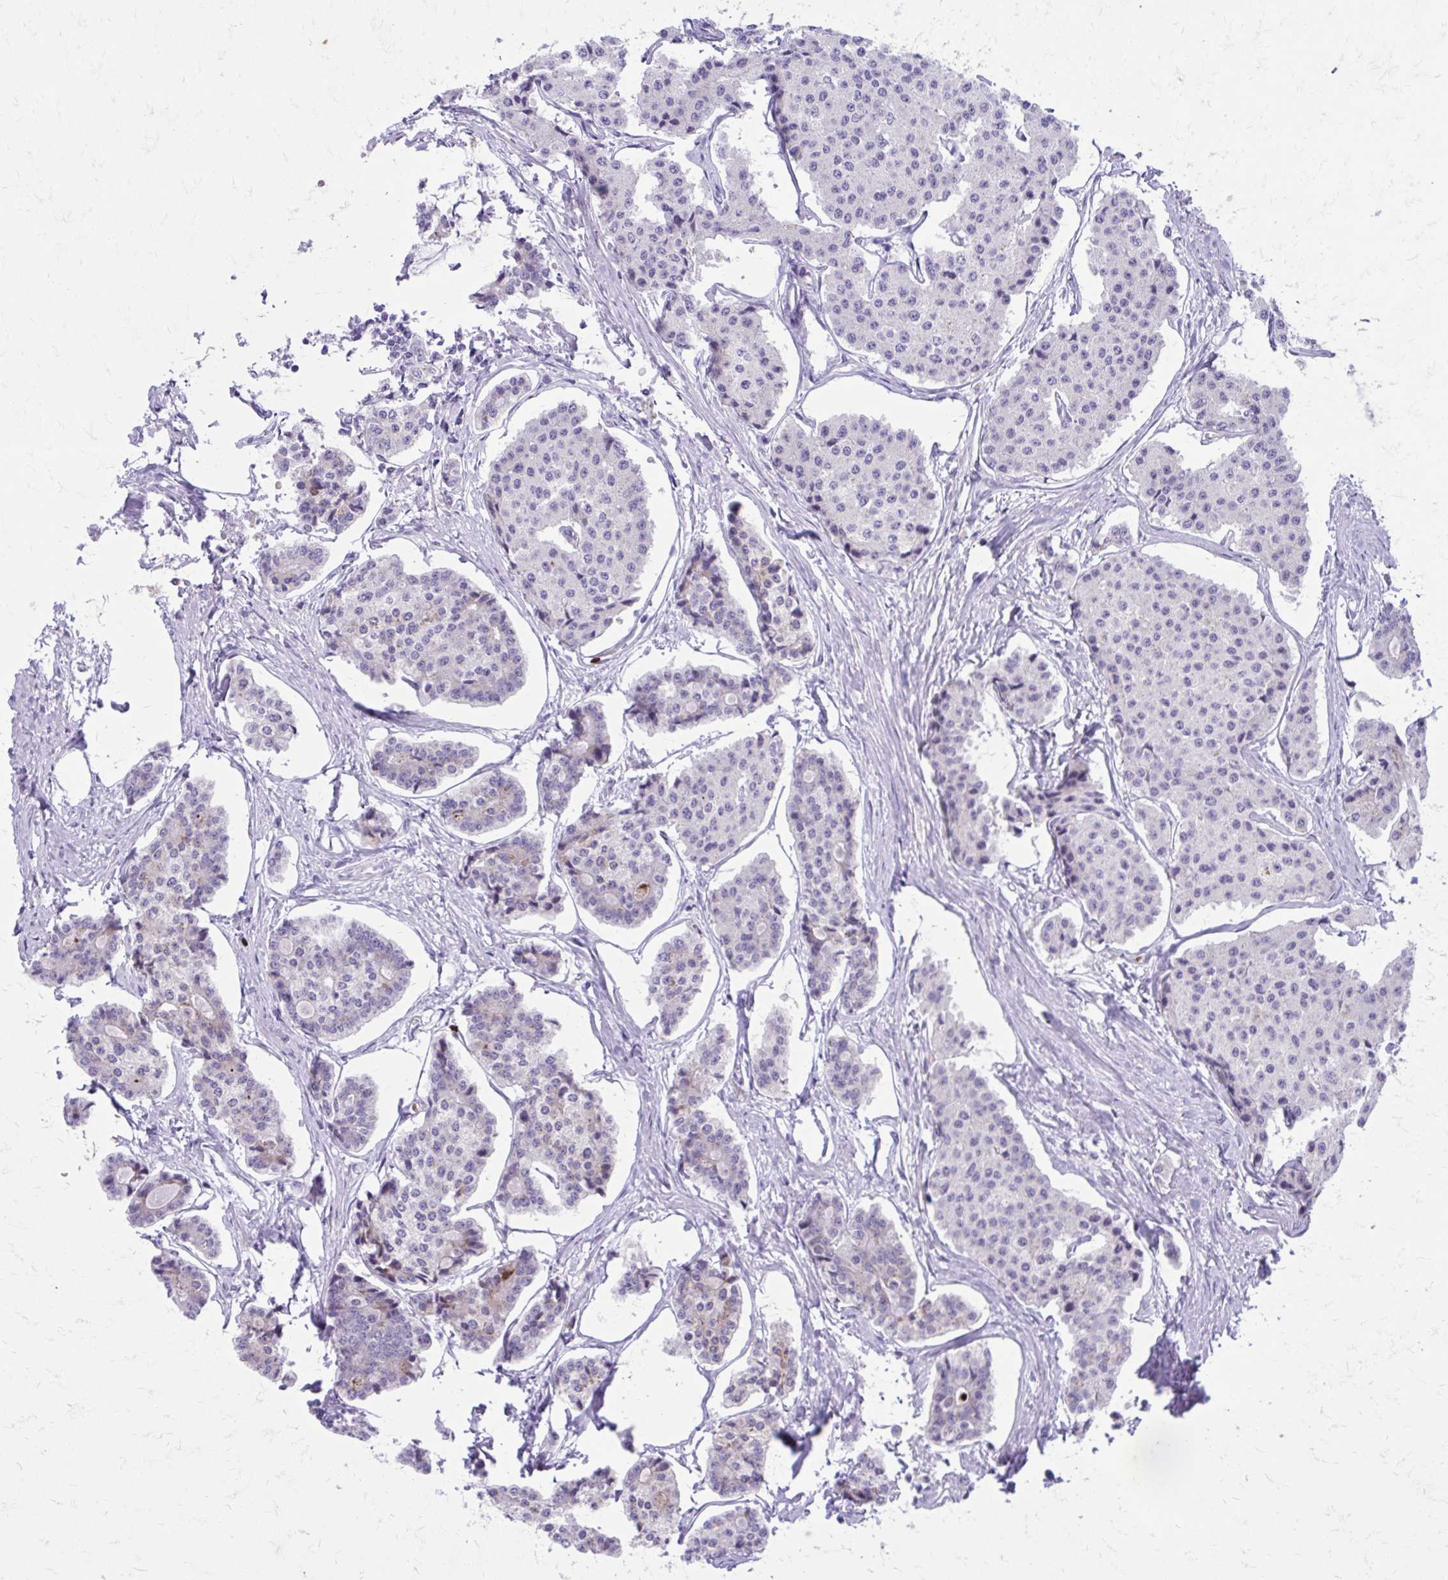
{"staining": {"intensity": "negative", "quantity": "none", "location": "none"}, "tissue": "carcinoid", "cell_type": "Tumor cells", "image_type": "cancer", "snomed": [{"axis": "morphology", "description": "Carcinoid, malignant, NOS"}, {"axis": "topography", "description": "Small intestine"}], "caption": "DAB (3,3'-diaminobenzidine) immunohistochemical staining of human carcinoid reveals no significant expression in tumor cells.", "gene": "LCN15", "patient": {"sex": "female", "age": 65}}